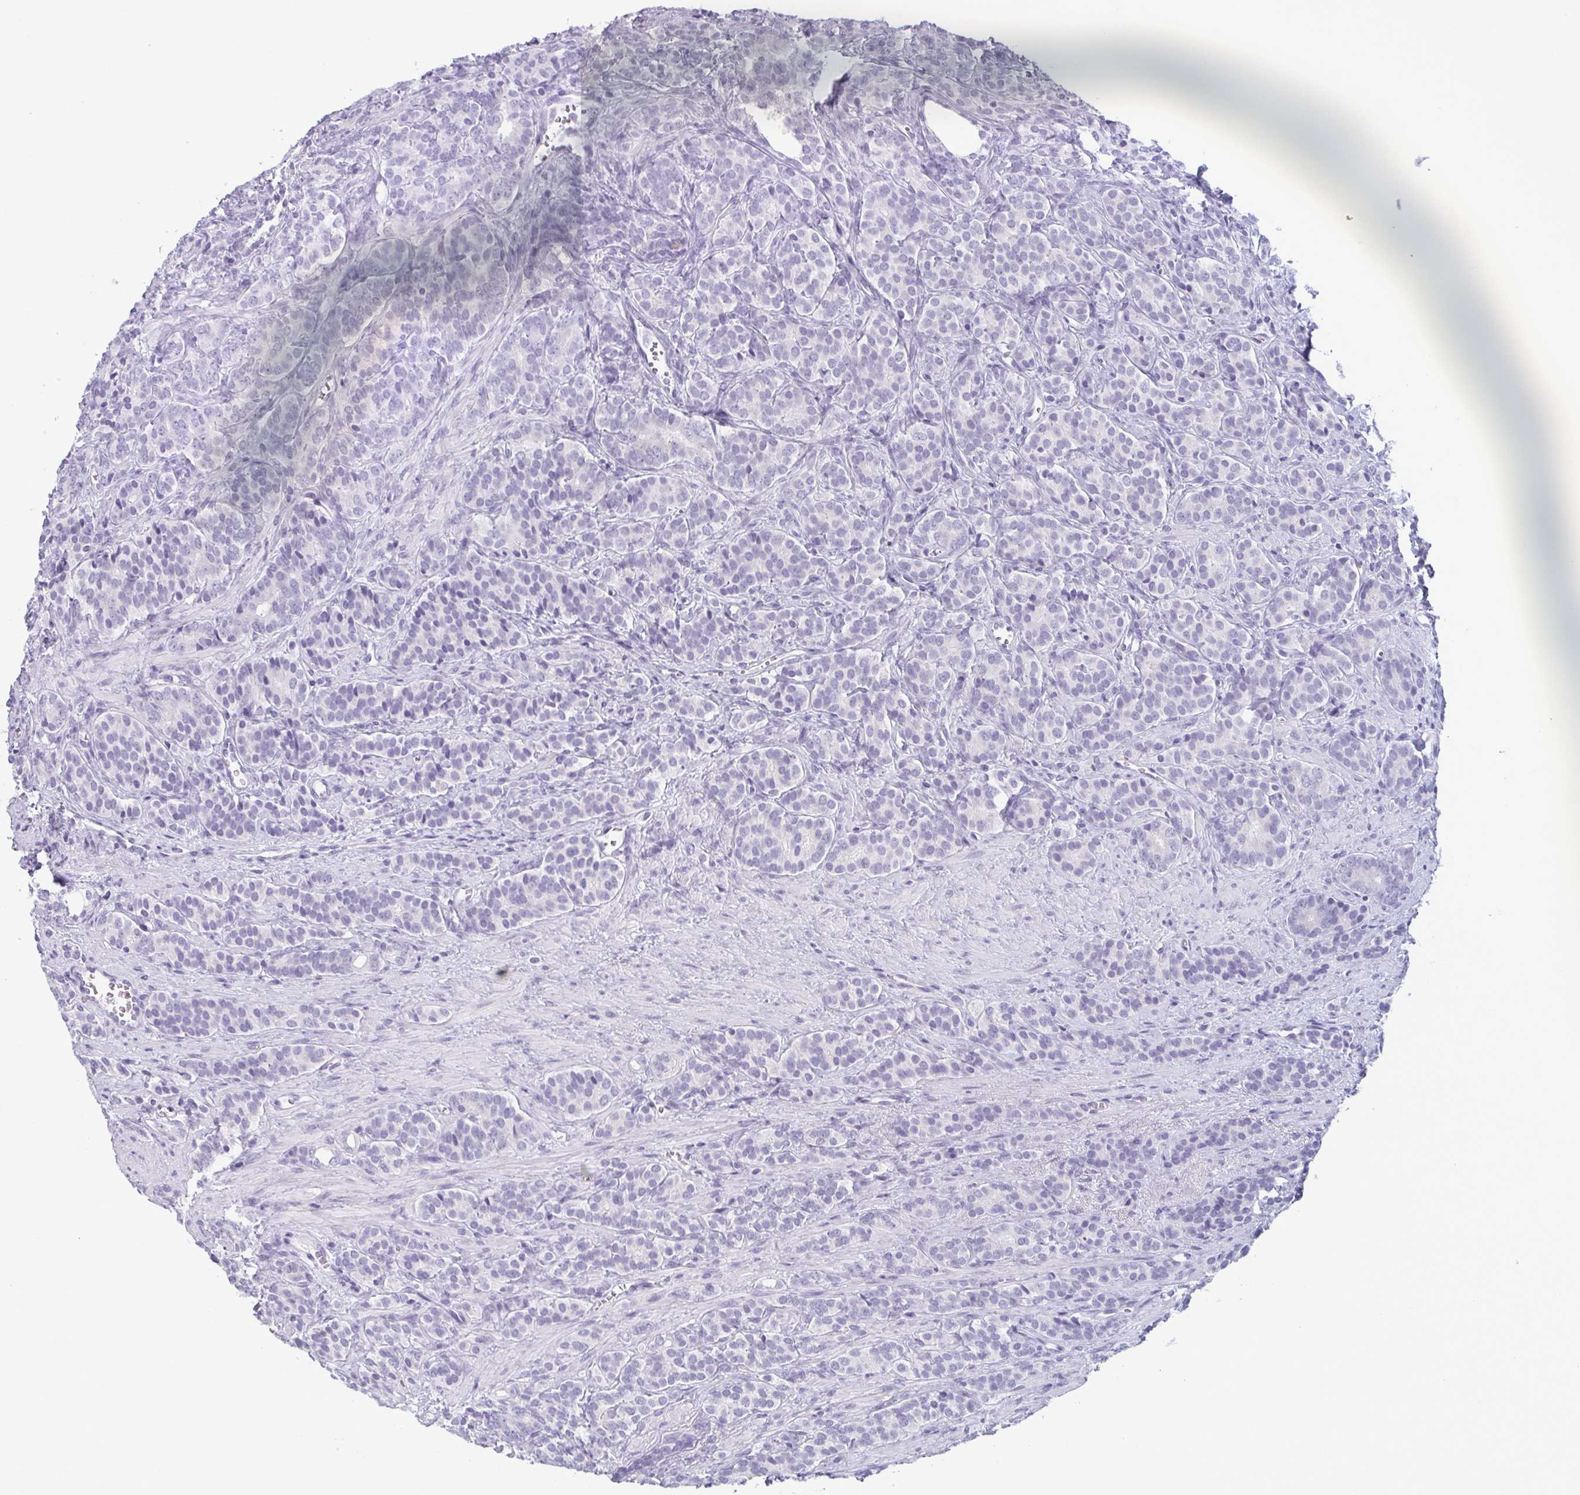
{"staining": {"intensity": "negative", "quantity": "none", "location": "none"}, "tissue": "prostate cancer", "cell_type": "Tumor cells", "image_type": "cancer", "snomed": [{"axis": "morphology", "description": "Adenocarcinoma, High grade"}, {"axis": "topography", "description": "Prostate"}], "caption": "Immunohistochemistry image of prostate adenocarcinoma (high-grade) stained for a protein (brown), which demonstrates no staining in tumor cells.", "gene": "KRT78", "patient": {"sex": "male", "age": 84}}